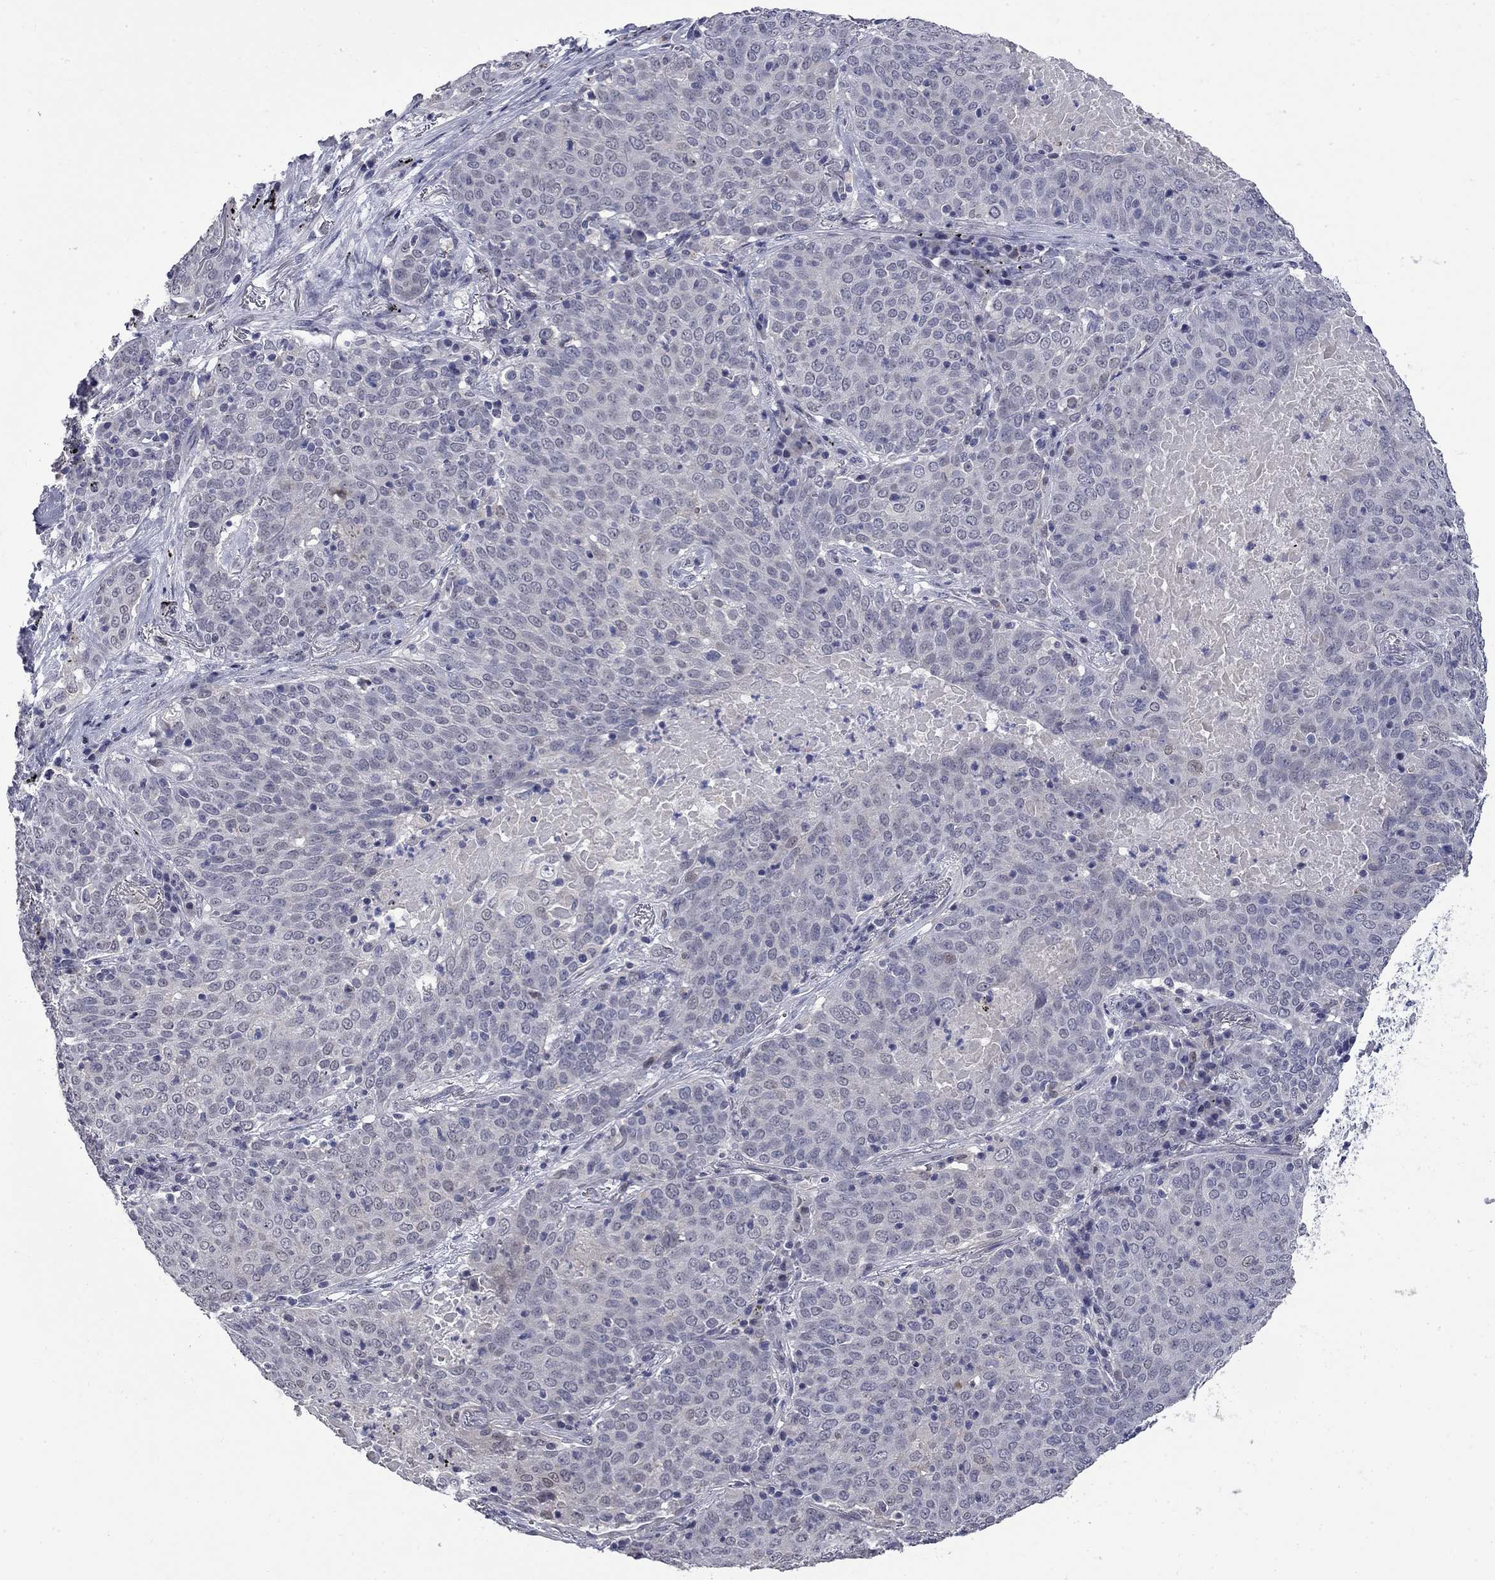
{"staining": {"intensity": "negative", "quantity": "none", "location": "none"}, "tissue": "lung cancer", "cell_type": "Tumor cells", "image_type": "cancer", "snomed": [{"axis": "morphology", "description": "Squamous cell carcinoma, NOS"}, {"axis": "topography", "description": "Lung"}], "caption": "DAB (3,3'-diaminobenzidine) immunohistochemical staining of lung squamous cell carcinoma reveals no significant positivity in tumor cells.", "gene": "HTR4", "patient": {"sex": "male", "age": 82}}